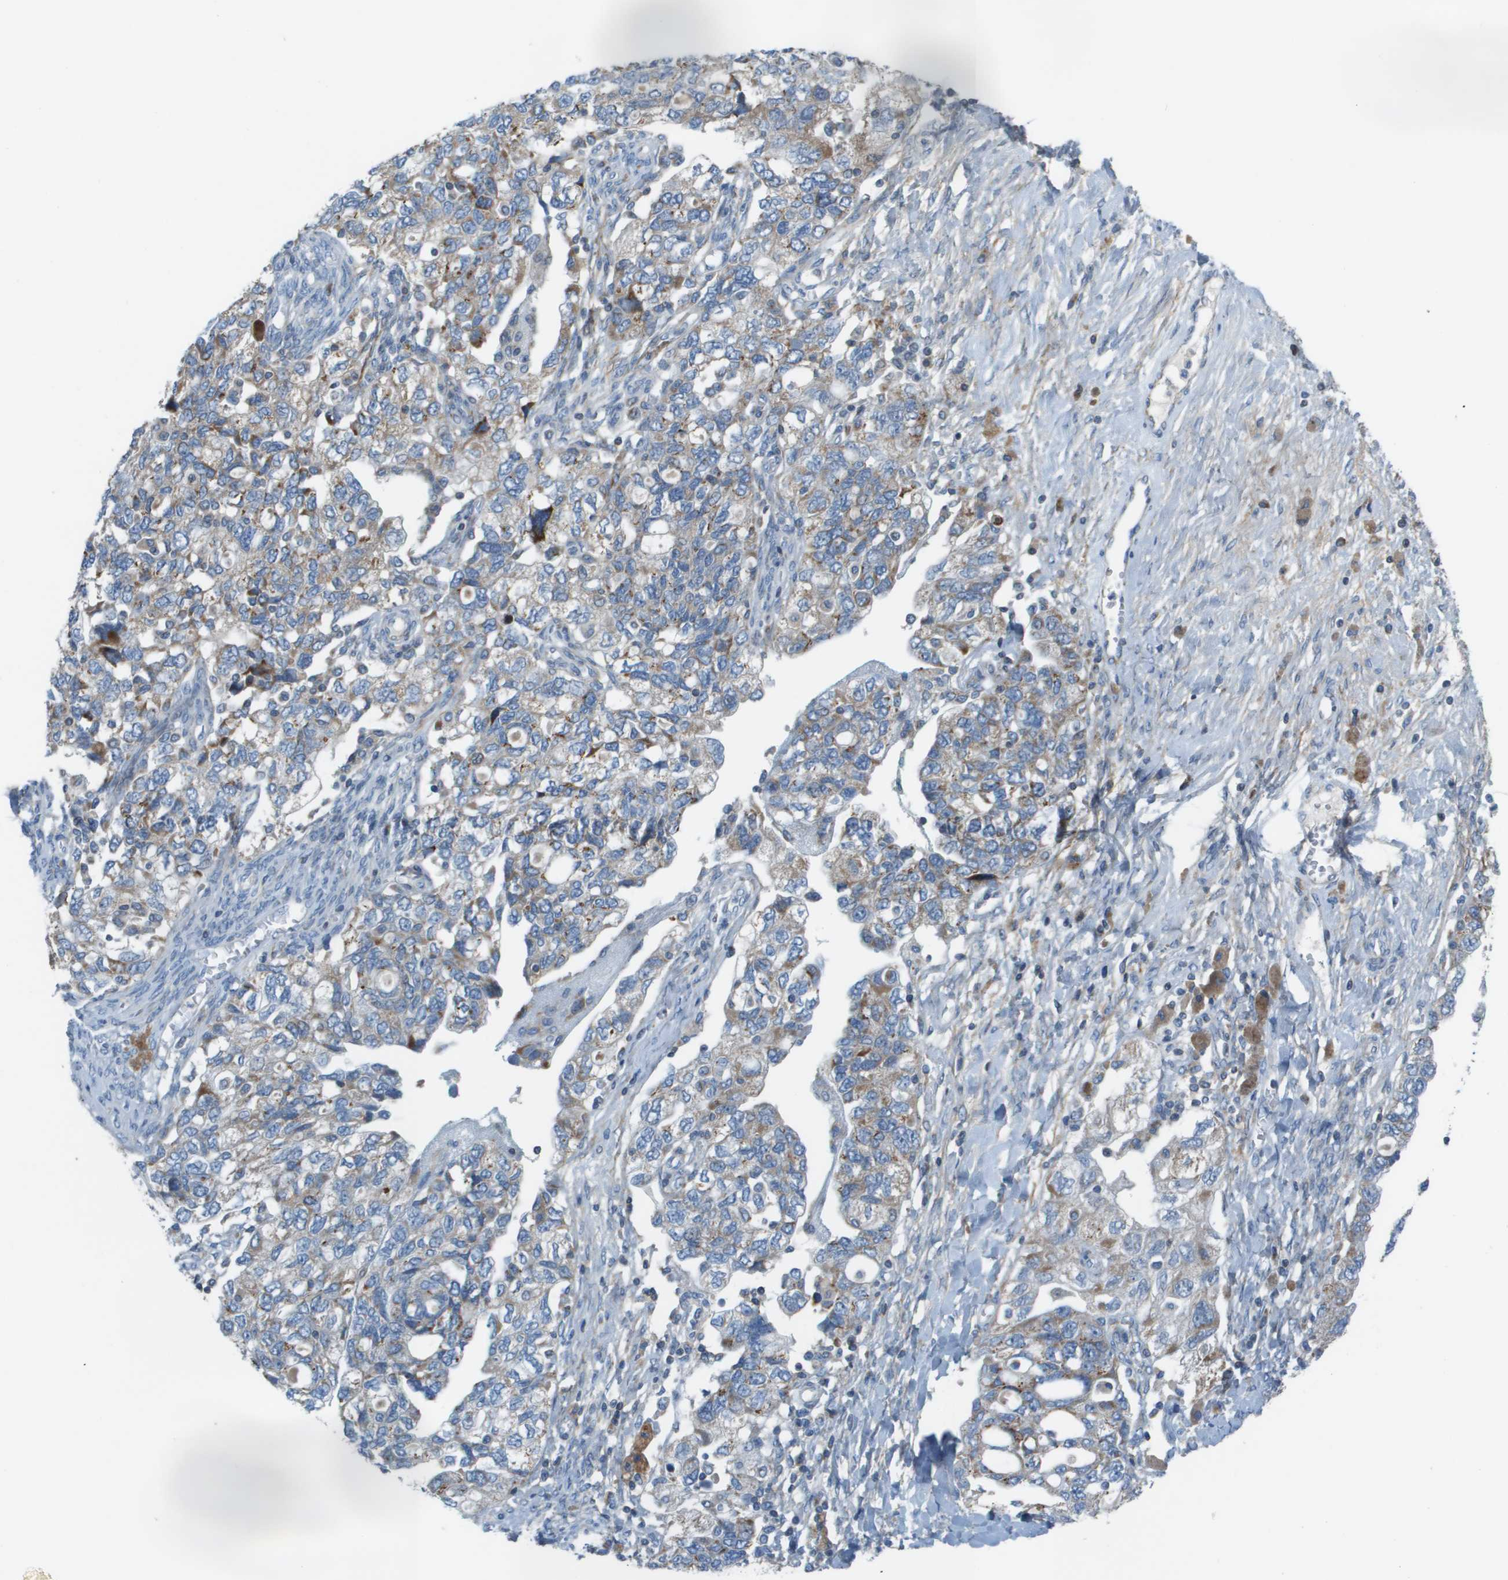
{"staining": {"intensity": "moderate", "quantity": "<25%", "location": "cytoplasmic/membranous"}, "tissue": "ovarian cancer", "cell_type": "Tumor cells", "image_type": "cancer", "snomed": [{"axis": "morphology", "description": "Carcinoma, NOS"}, {"axis": "morphology", "description": "Cystadenocarcinoma, serous, NOS"}, {"axis": "topography", "description": "Ovary"}], "caption": "IHC photomicrograph of human serous cystadenocarcinoma (ovarian) stained for a protein (brown), which reveals low levels of moderate cytoplasmic/membranous expression in approximately <25% of tumor cells.", "gene": "GALNT6", "patient": {"sex": "female", "age": 69}}